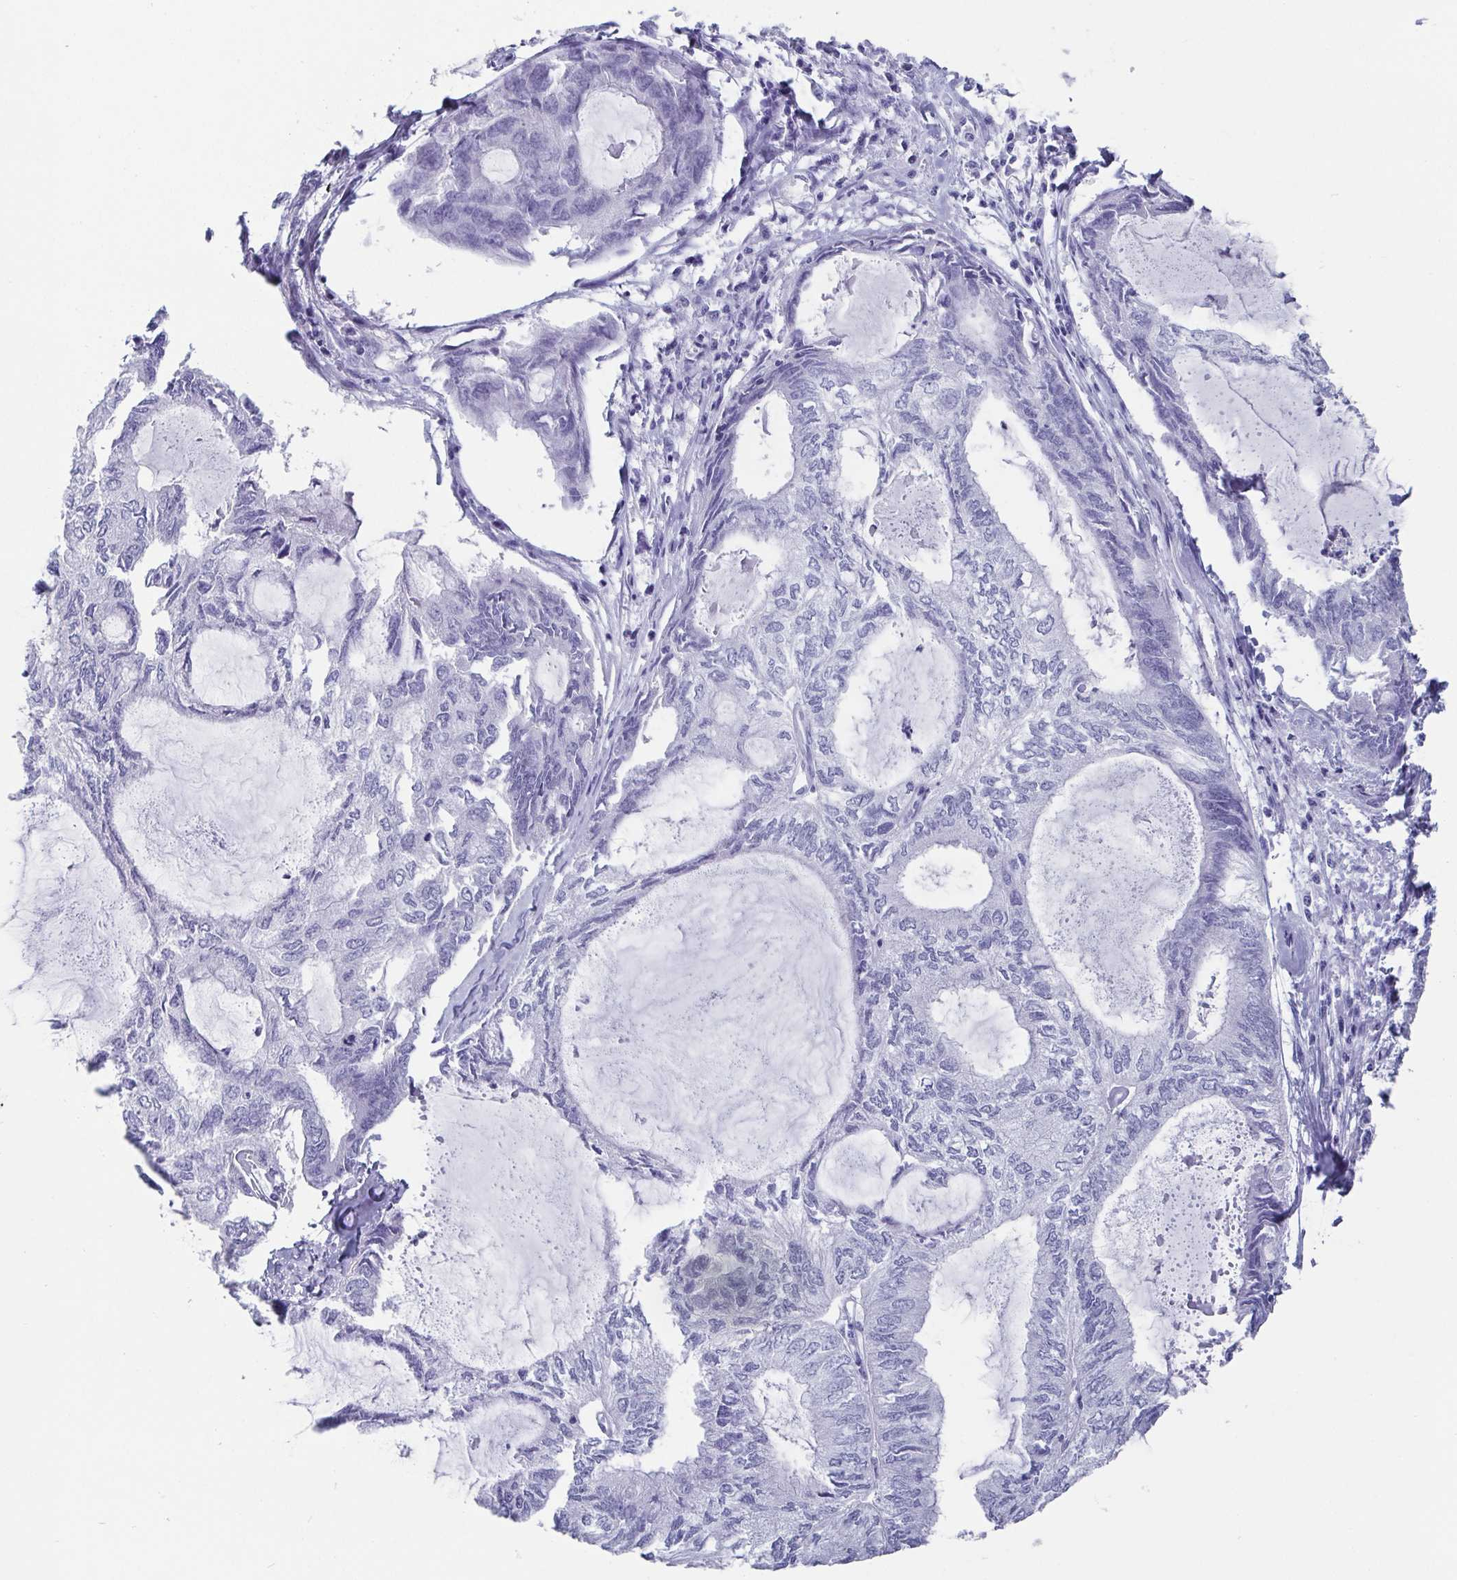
{"staining": {"intensity": "negative", "quantity": "none", "location": "none"}, "tissue": "endometrial cancer", "cell_type": "Tumor cells", "image_type": "cancer", "snomed": [{"axis": "morphology", "description": "Adenocarcinoma, NOS"}, {"axis": "topography", "description": "Endometrium"}], "caption": "Human endometrial adenocarcinoma stained for a protein using immunohistochemistry shows no positivity in tumor cells.", "gene": "SCGN", "patient": {"sex": "female", "age": 80}}